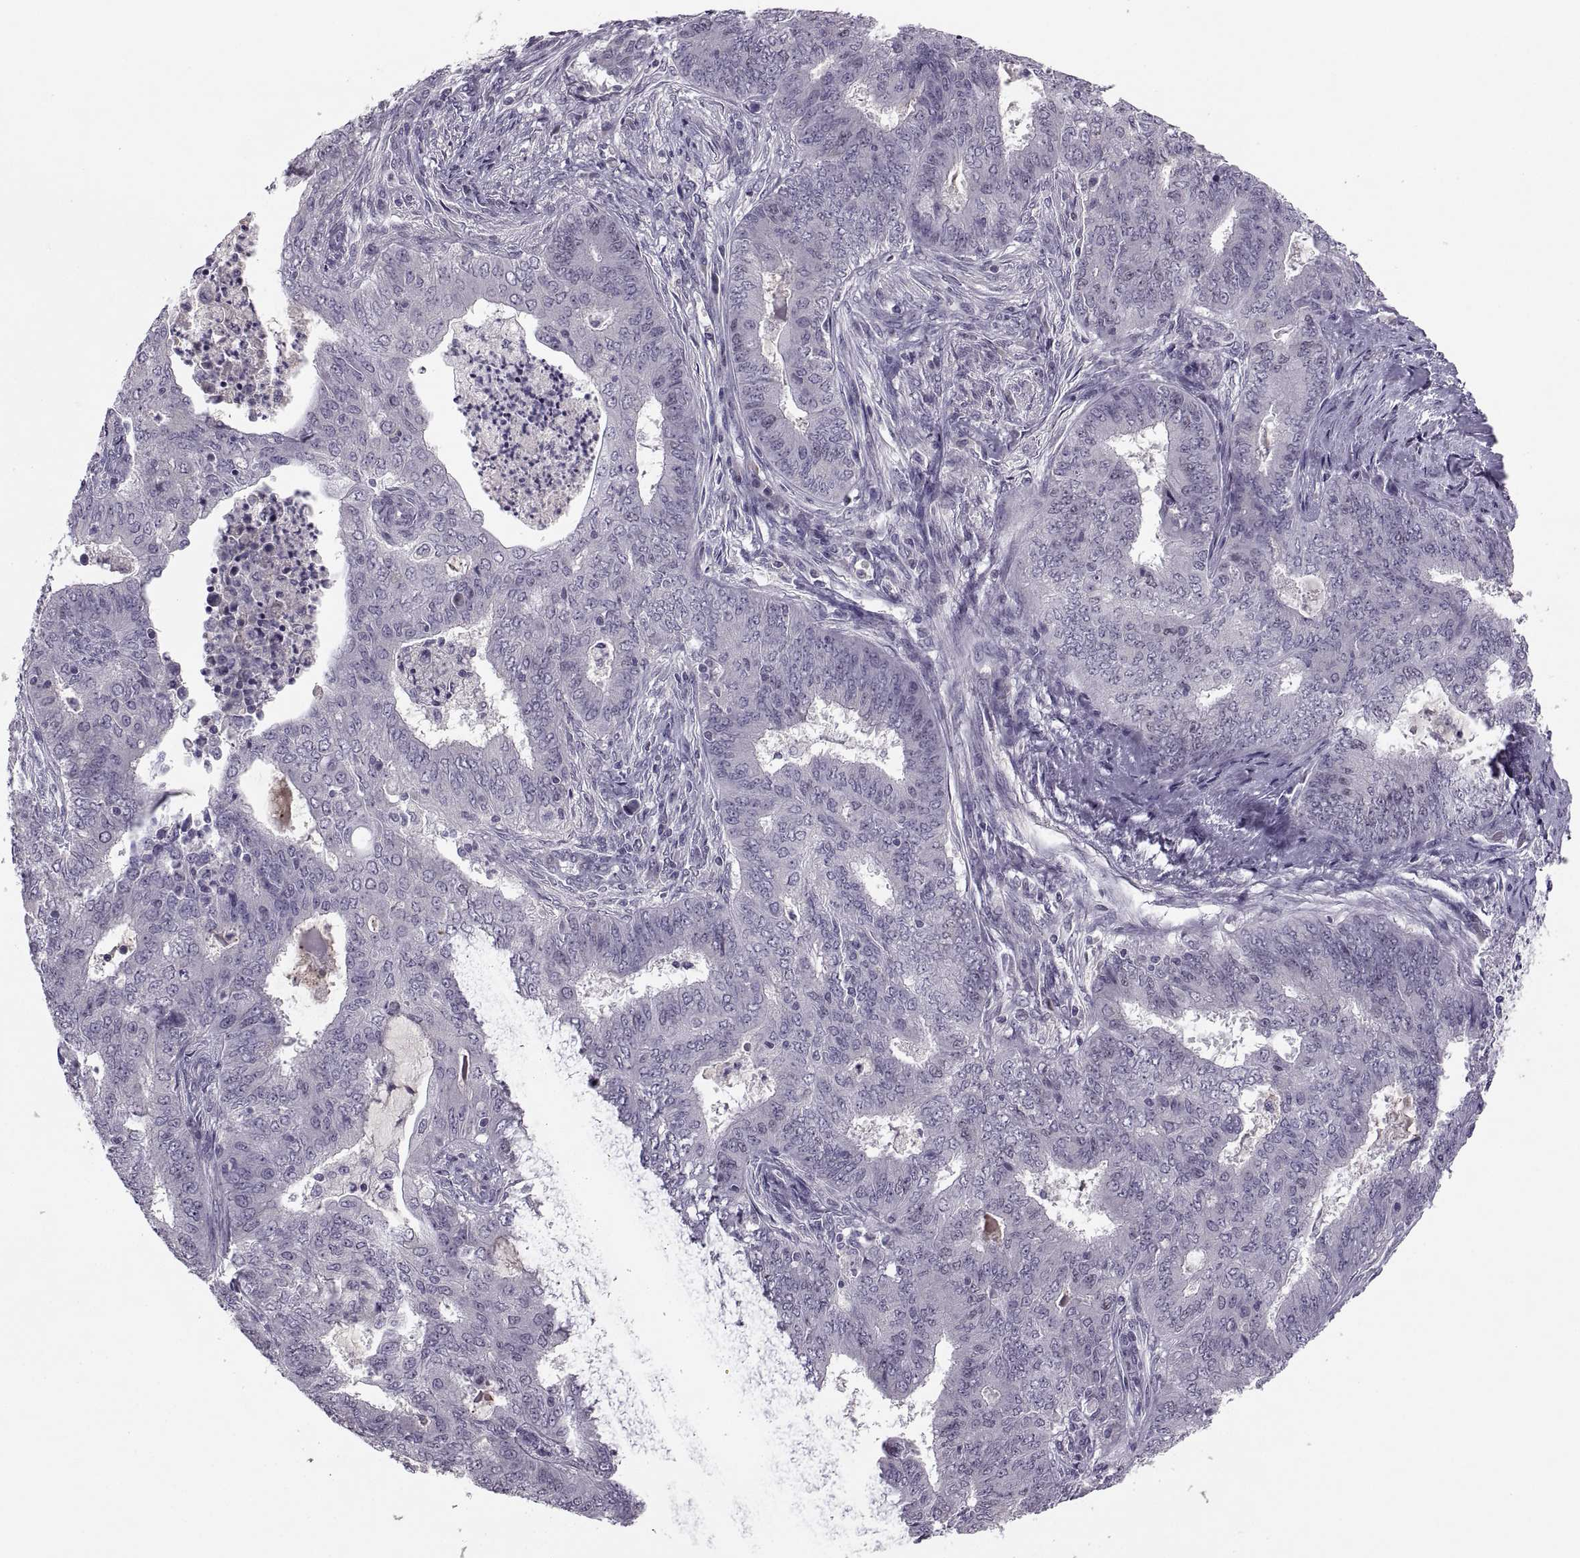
{"staining": {"intensity": "negative", "quantity": "none", "location": "none"}, "tissue": "endometrial cancer", "cell_type": "Tumor cells", "image_type": "cancer", "snomed": [{"axis": "morphology", "description": "Adenocarcinoma, NOS"}, {"axis": "topography", "description": "Endometrium"}], "caption": "Tumor cells show no significant positivity in endometrial cancer (adenocarcinoma).", "gene": "CACNA1F", "patient": {"sex": "female", "age": 62}}